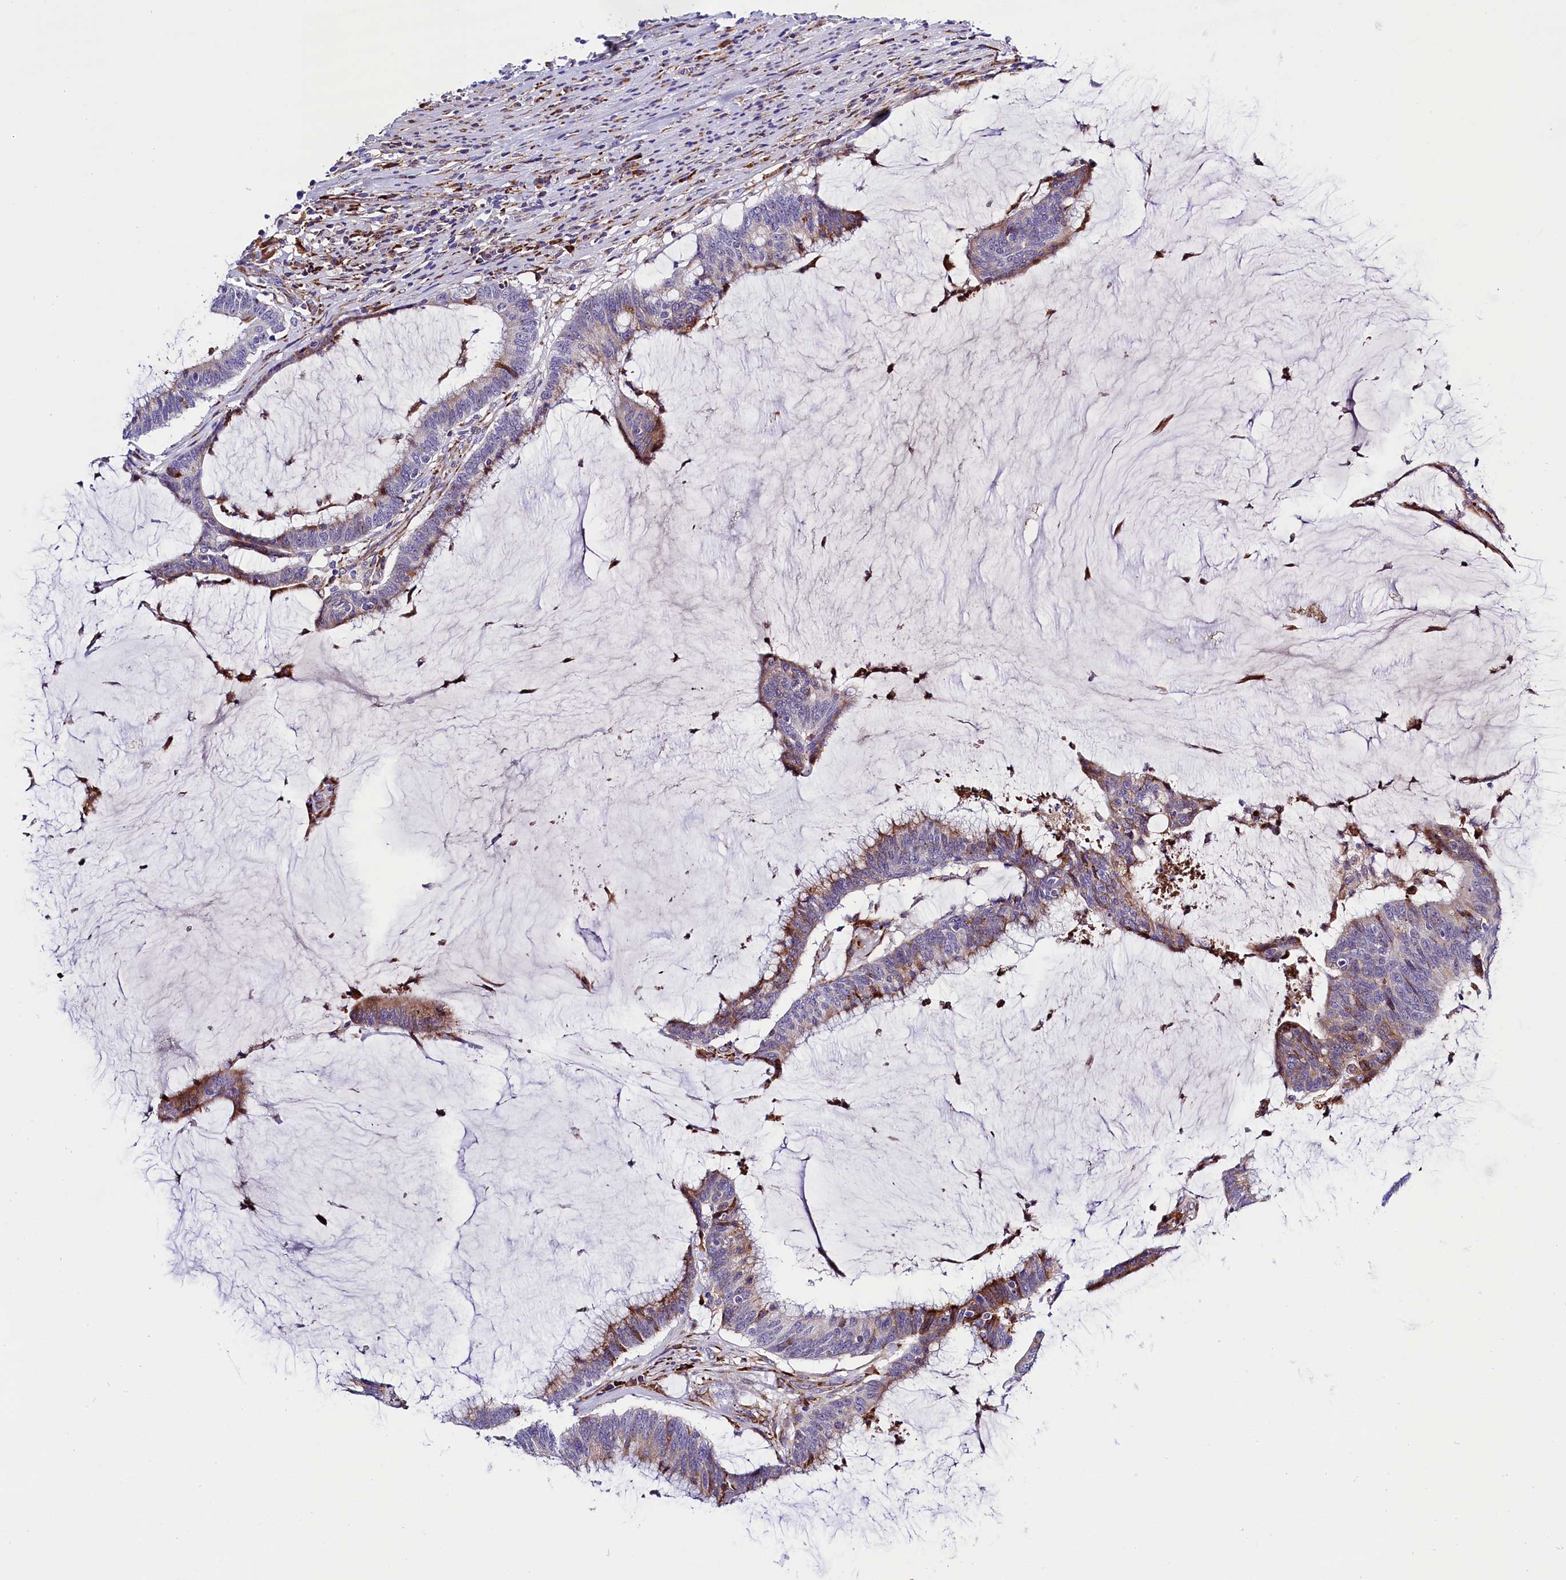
{"staining": {"intensity": "weak", "quantity": "25%-75%", "location": "cytoplasmic/membranous"}, "tissue": "colorectal cancer", "cell_type": "Tumor cells", "image_type": "cancer", "snomed": [{"axis": "morphology", "description": "Adenocarcinoma, NOS"}, {"axis": "topography", "description": "Rectum"}], "caption": "This is a photomicrograph of immunohistochemistry staining of colorectal cancer (adenocarcinoma), which shows weak staining in the cytoplasmic/membranous of tumor cells.", "gene": "CMTR2", "patient": {"sex": "female", "age": 77}}